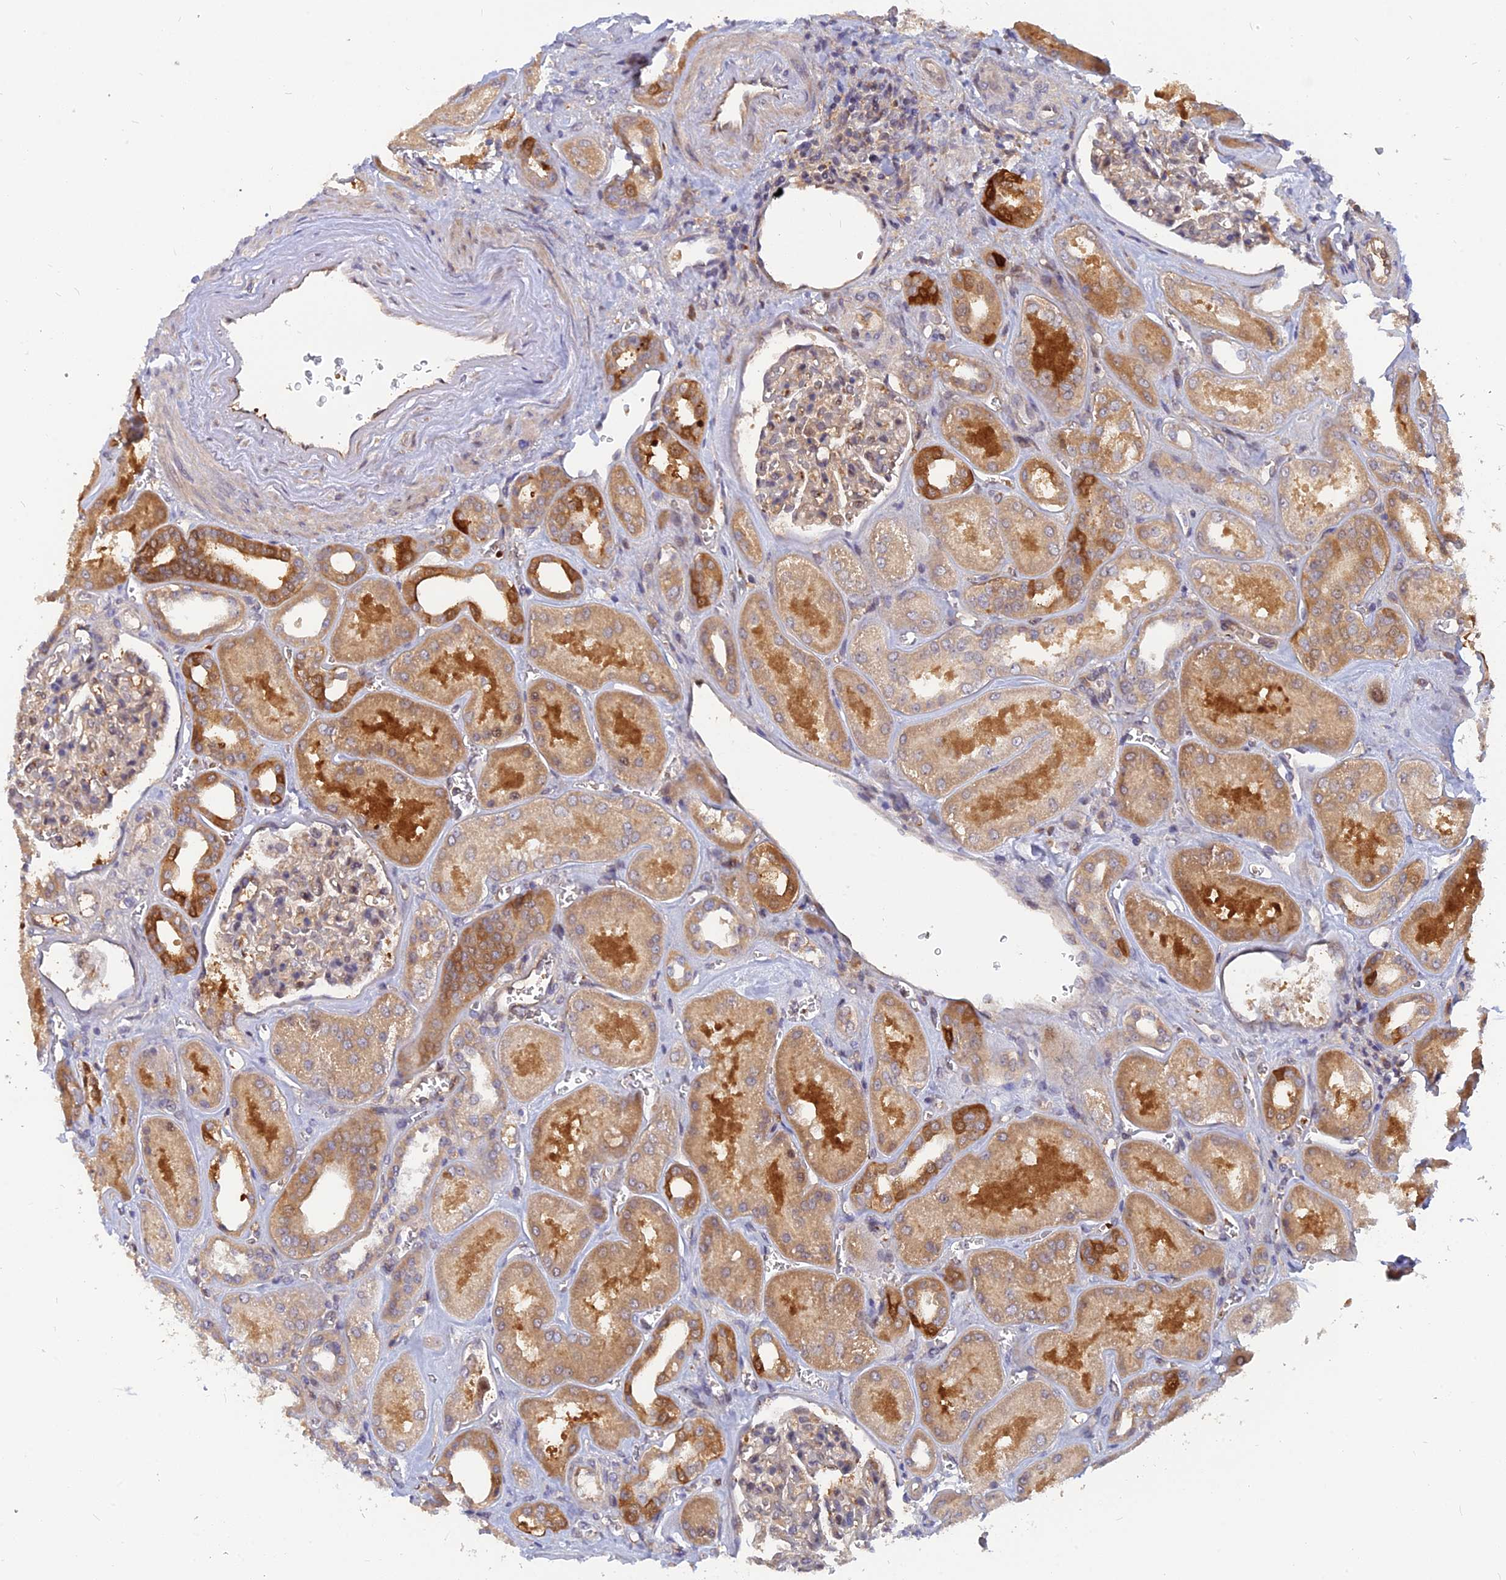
{"staining": {"intensity": "weak", "quantity": "<25%", "location": "cytoplasmic/membranous"}, "tissue": "kidney", "cell_type": "Cells in glomeruli", "image_type": "normal", "snomed": [{"axis": "morphology", "description": "Normal tissue, NOS"}, {"axis": "morphology", "description": "Adenocarcinoma, NOS"}, {"axis": "topography", "description": "Kidney"}], "caption": "The histopathology image exhibits no staining of cells in glomeruli in normal kidney. The staining is performed using DAB brown chromogen with nuclei counter-stained in using hematoxylin.", "gene": "ARL2BP", "patient": {"sex": "female", "age": 68}}